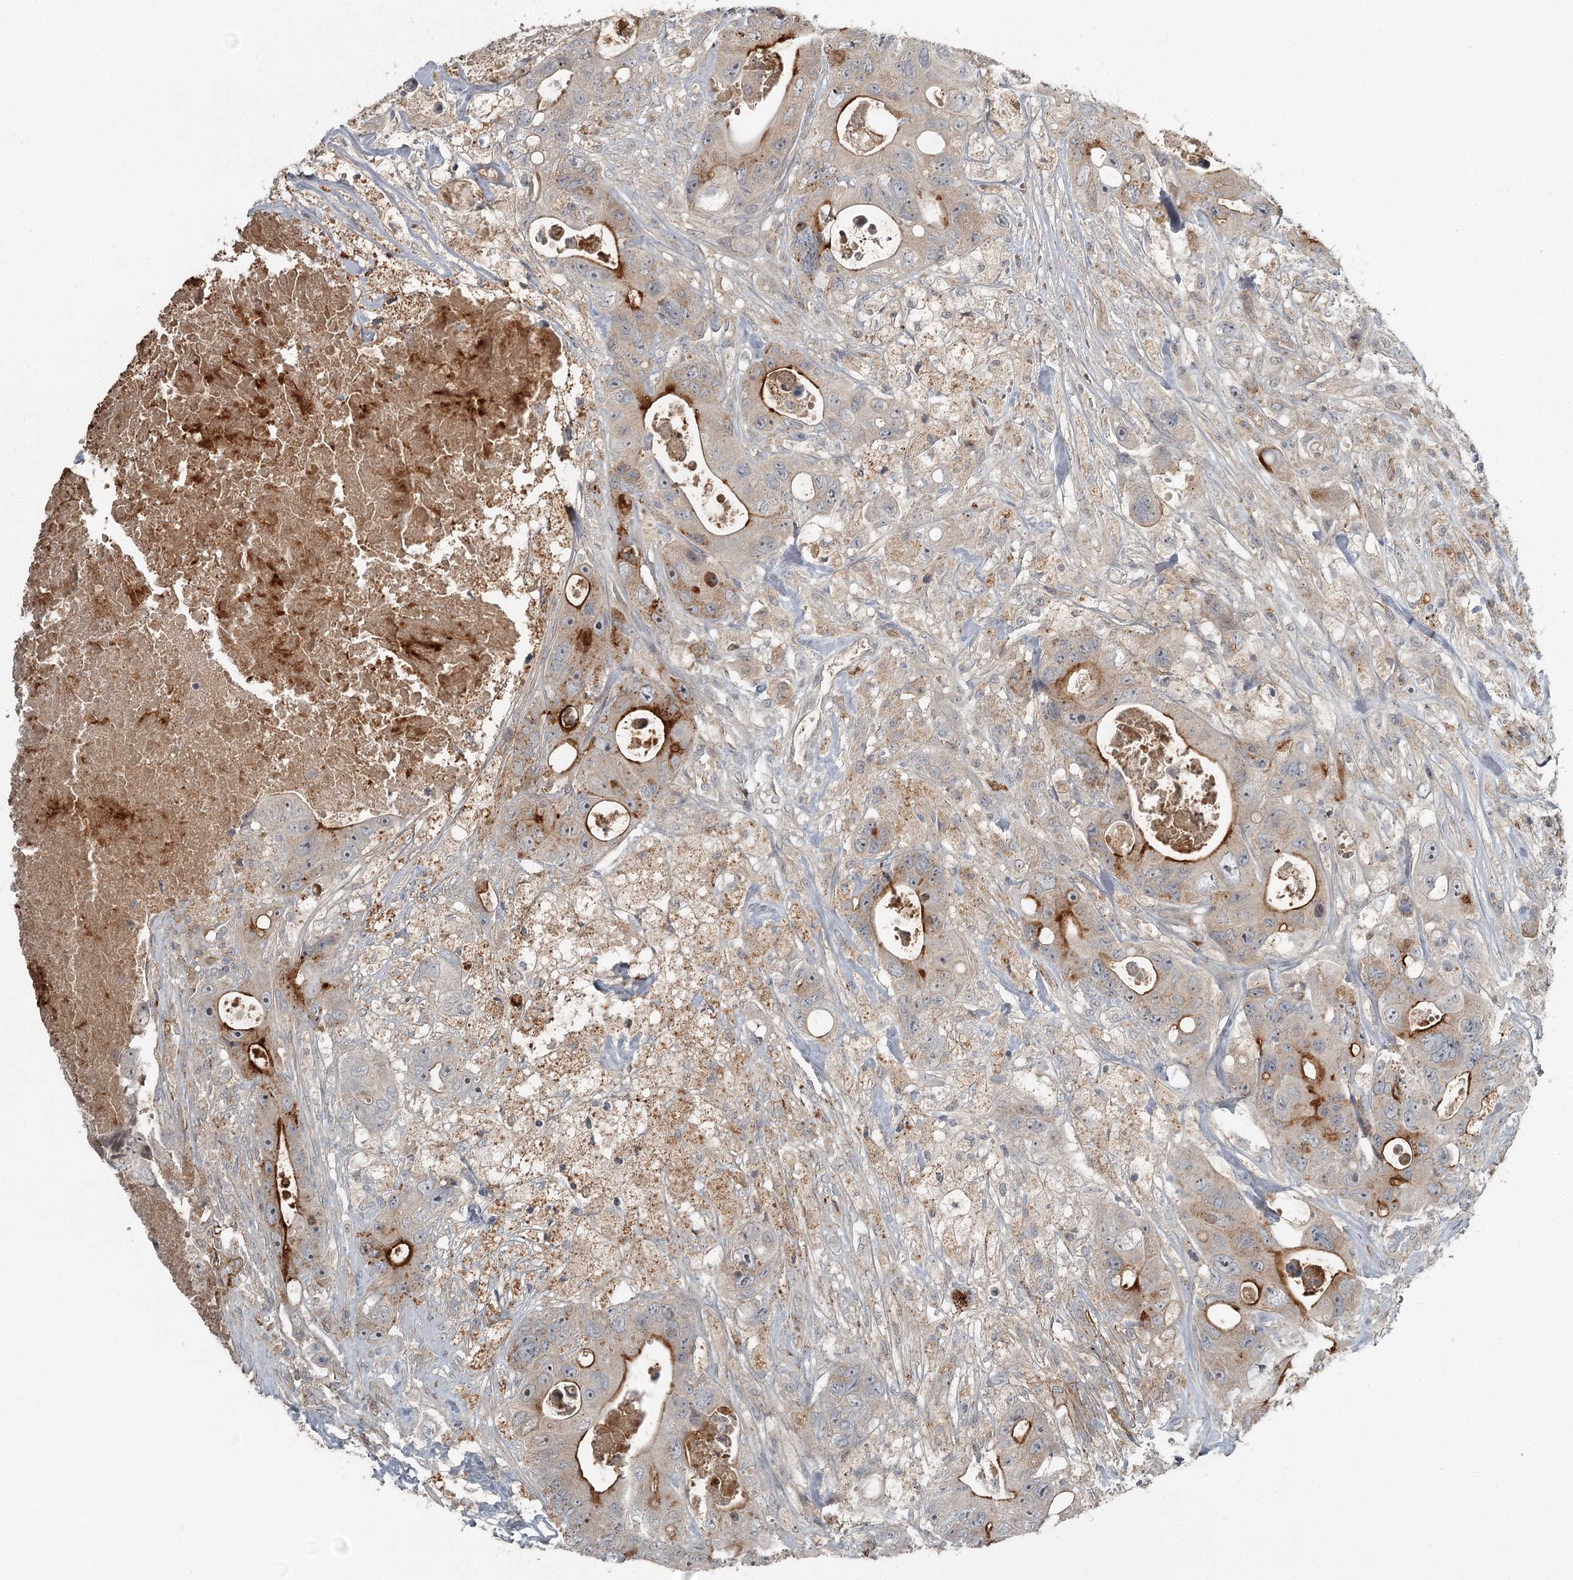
{"staining": {"intensity": "strong", "quantity": "<25%", "location": "cytoplasmic/membranous"}, "tissue": "colorectal cancer", "cell_type": "Tumor cells", "image_type": "cancer", "snomed": [{"axis": "morphology", "description": "Adenocarcinoma, NOS"}, {"axis": "topography", "description": "Colon"}], "caption": "This image demonstrates colorectal adenocarcinoma stained with IHC to label a protein in brown. The cytoplasmic/membranous of tumor cells show strong positivity for the protein. Nuclei are counter-stained blue.", "gene": "SLC39A8", "patient": {"sex": "female", "age": 46}}